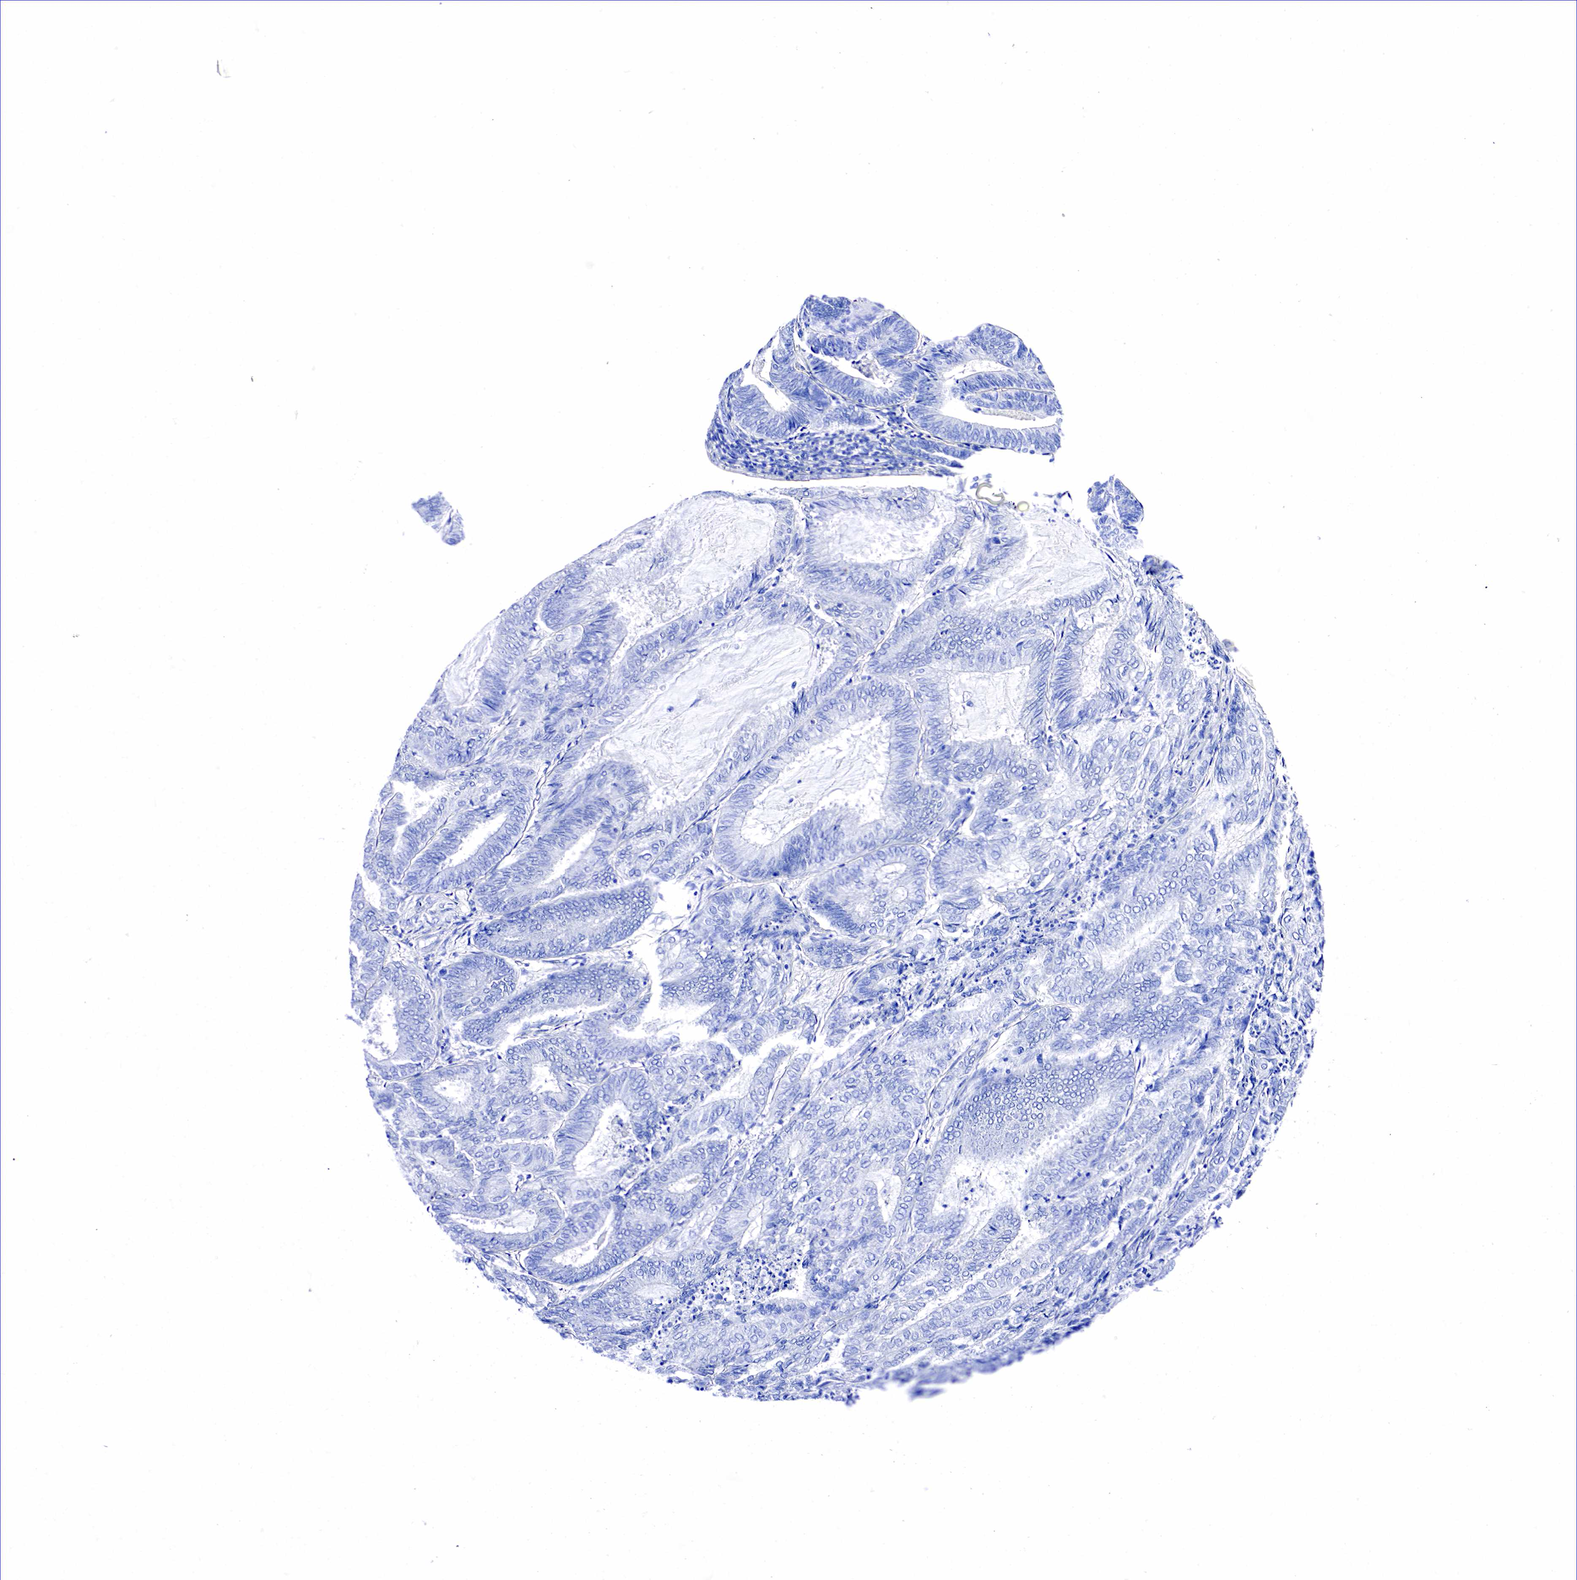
{"staining": {"intensity": "negative", "quantity": "none", "location": "none"}, "tissue": "endometrial cancer", "cell_type": "Tumor cells", "image_type": "cancer", "snomed": [{"axis": "morphology", "description": "Adenocarcinoma, NOS"}, {"axis": "topography", "description": "Endometrium"}], "caption": "Tumor cells show no significant protein staining in endometrial cancer.", "gene": "ACP3", "patient": {"sex": "female", "age": 59}}